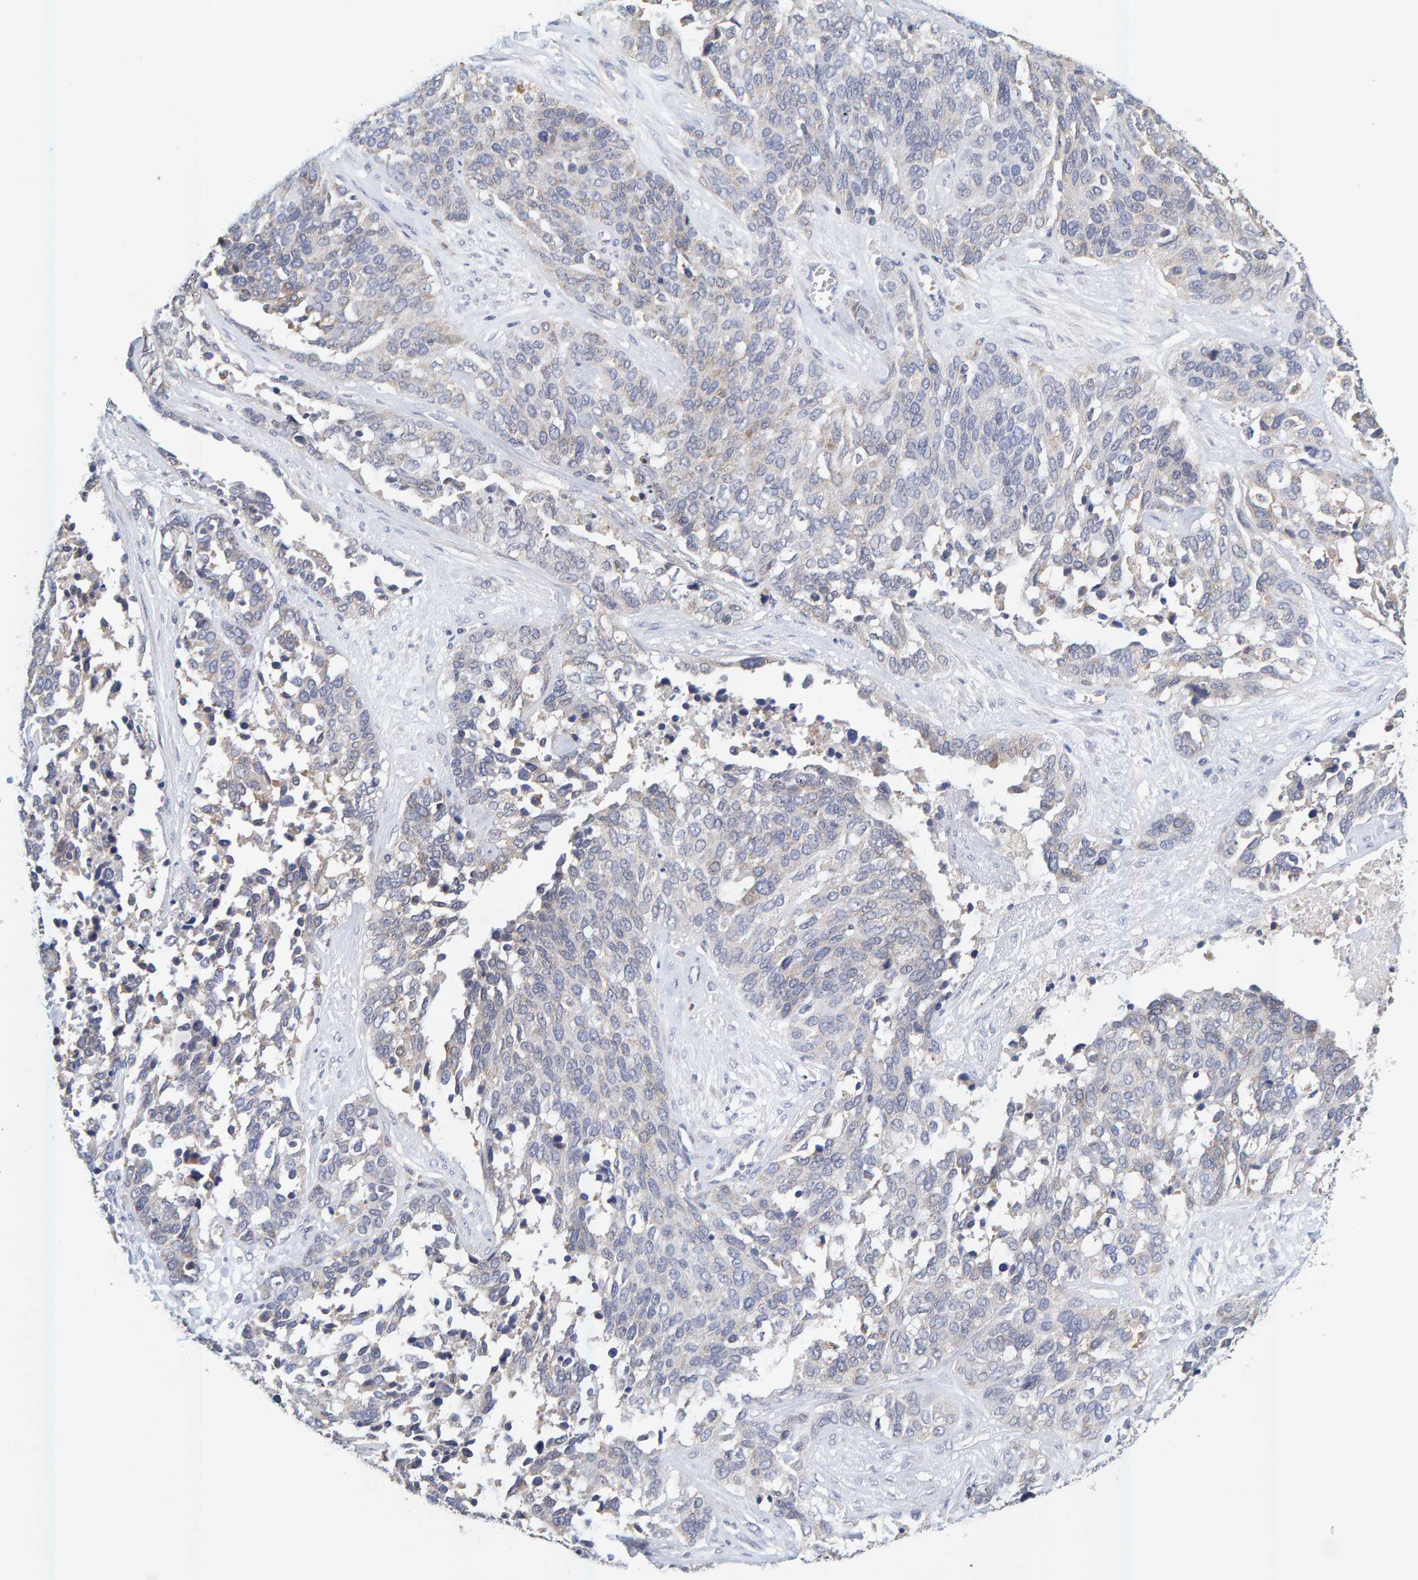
{"staining": {"intensity": "weak", "quantity": "<25%", "location": "cytoplasmic/membranous"}, "tissue": "ovarian cancer", "cell_type": "Tumor cells", "image_type": "cancer", "snomed": [{"axis": "morphology", "description": "Cystadenocarcinoma, serous, NOS"}, {"axis": "topography", "description": "Ovary"}], "caption": "This is a image of immunohistochemistry staining of ovarian cancer (serous cystadenocarcinoma), which shows no expression in tumor cells.", "gene": "SGPL1", "patient": {"sex": "female", "age": 44}}